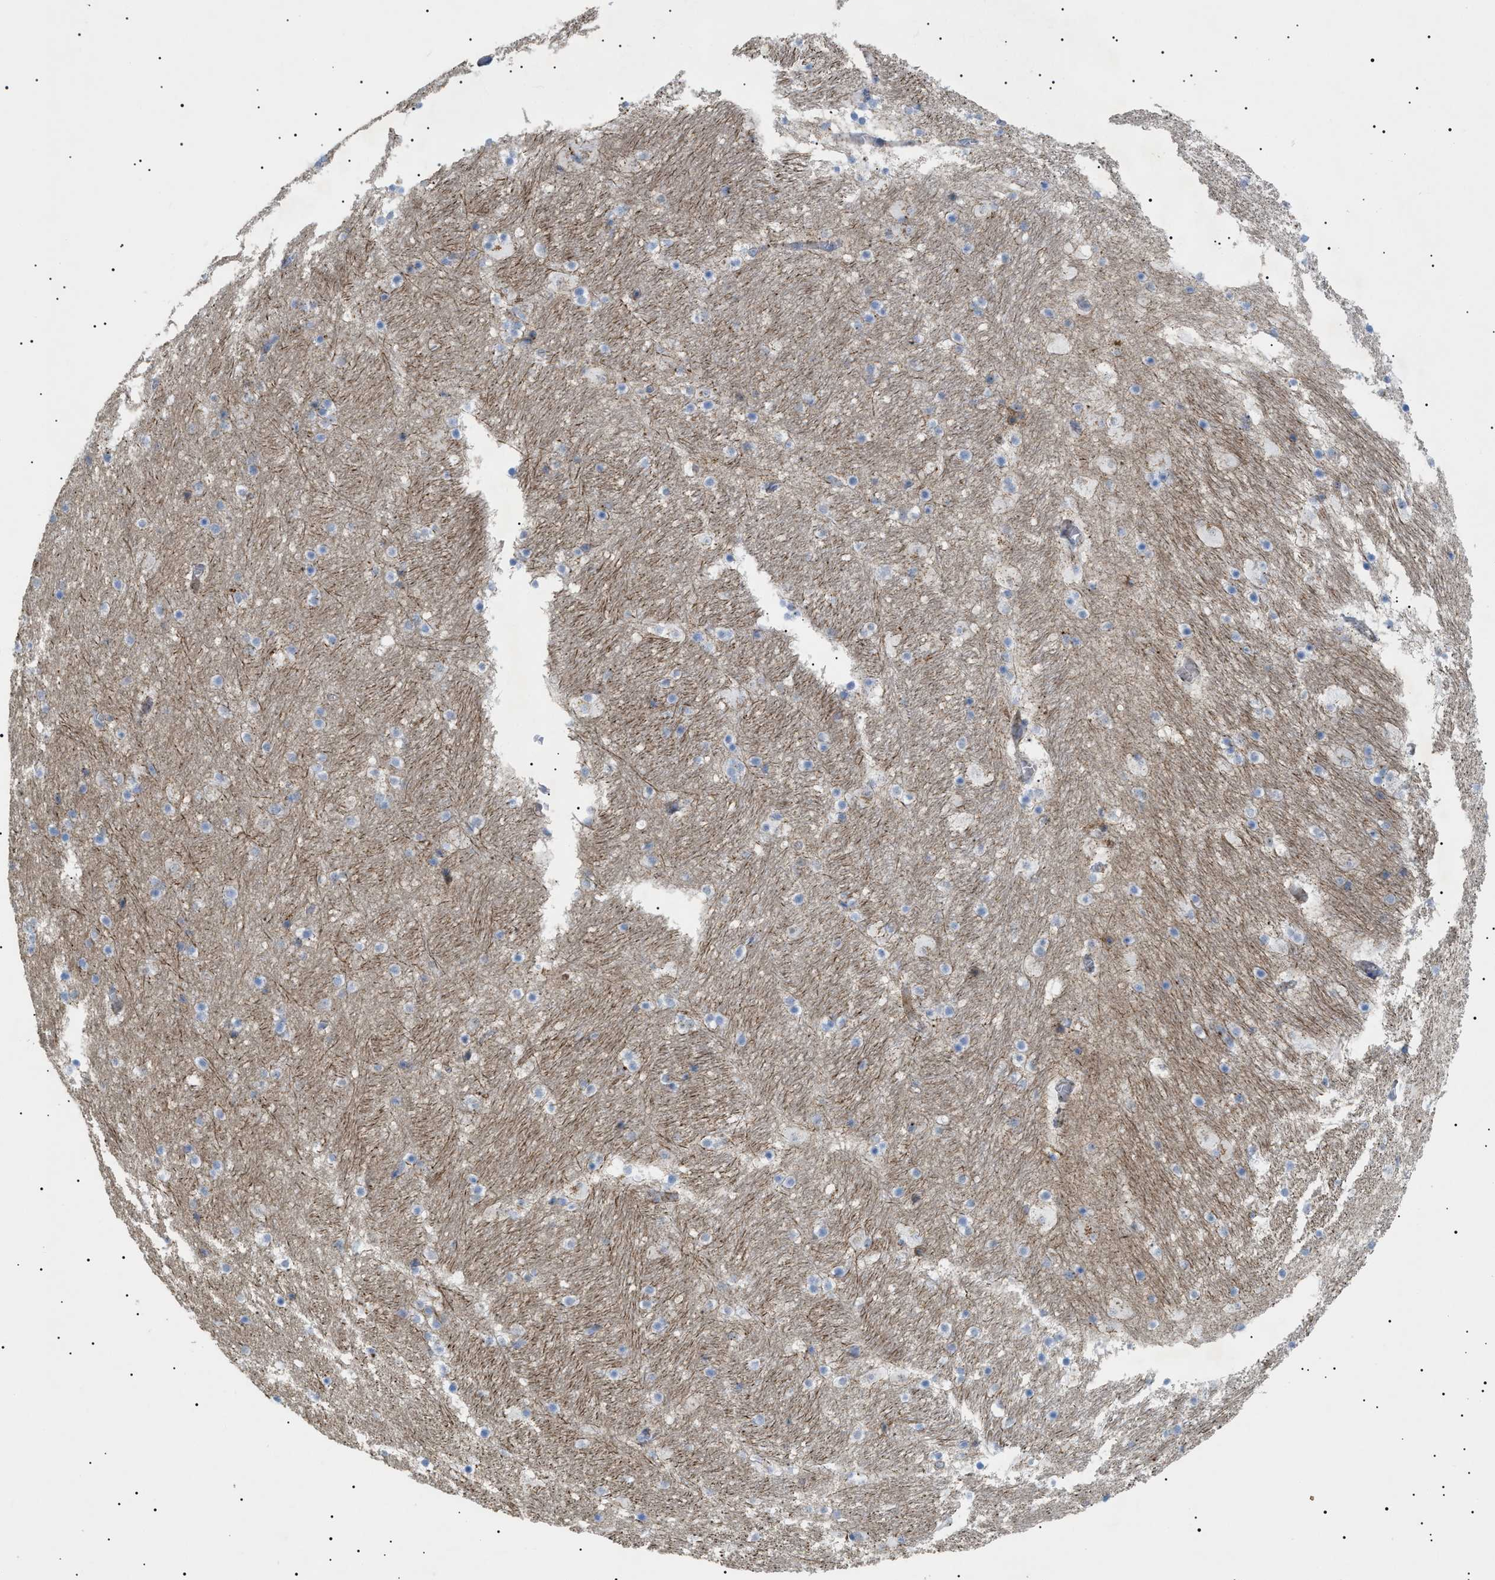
{"staining": {"intensity": "negative", "quantity": "none", "location": "none"}, "tissue": "hippocampus", "cell_type": "Glial cells", "image_type": "normal", "snomed": [{"axis": "morphology", "description": "Normal tissue, NOS"}, {"axis": "topography", "description": "Hippocampus"}], "caption": "Unremarkable hippocampus was stained to show a protein in brown. There is no significant positivity in glial cells. (IHC, brightfield microscopy, high magnification).", "gene": "SFXN5", "patient": {"sex": "male", "age": 45}}